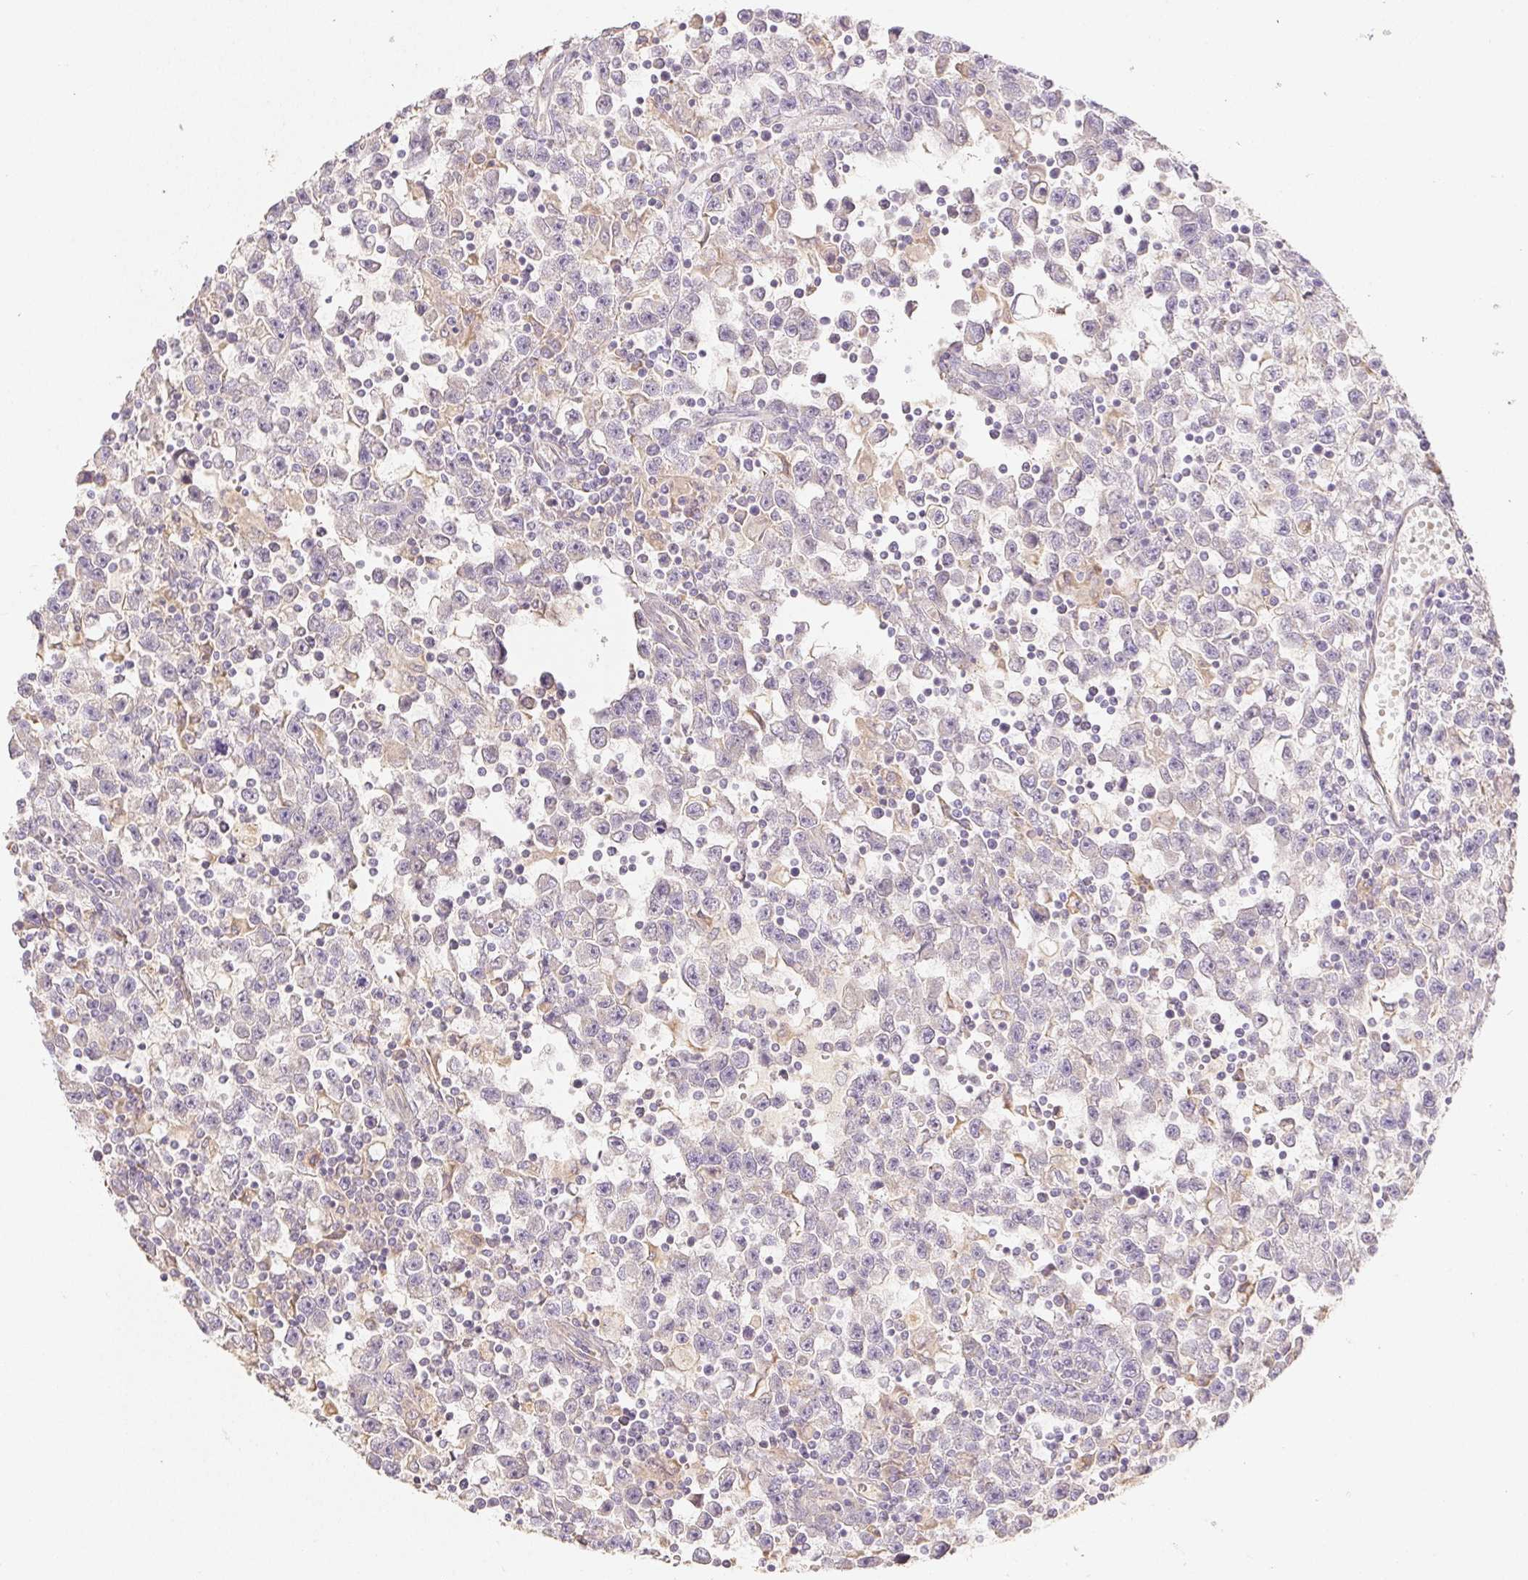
{"staining": {"intensity": "negative", "quantity": "none", "location": "none"}, "tissue": "testis cancer", "cell_type": "Tumor cells", "image_type": "cancer", "snomed": [{"axis": "morphology", "description": "Seminoma, NOS"}, {"axis": "topography", "description": "Testis"}], "caption": "Protein analysis of seminoma (testis) reveals no significant positivity in tumor cells. (DAB (3,3'-diaminobenzidine) IHC visualized using brightfield microscopy, high magnification).", "gene": "ACVR1B", "patient": {"sex": "male", "age": 31}}